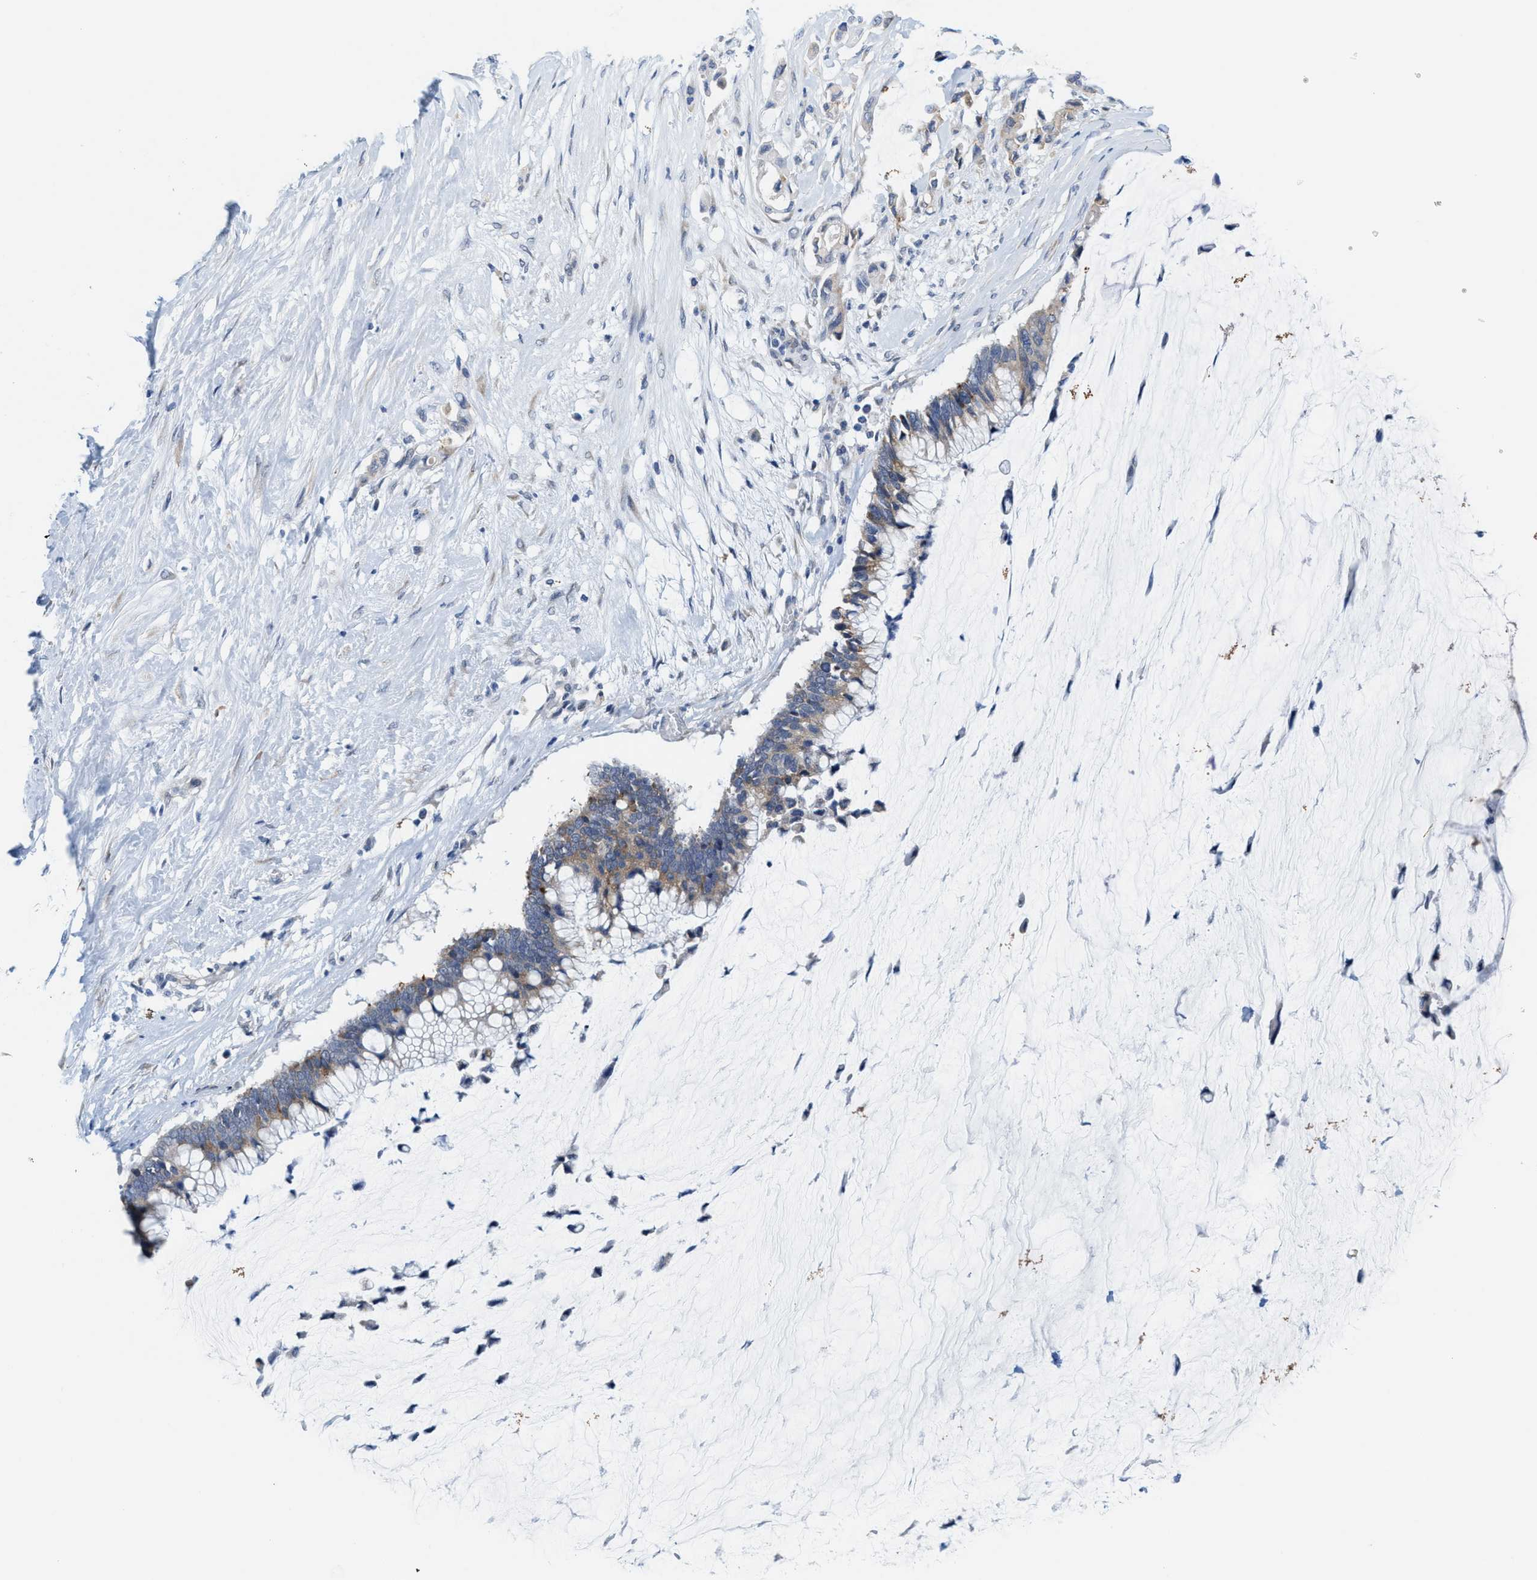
{"staining": {"intensity": "weak", "quantity": "25%-75%", "location": "cytoplasmic/membranous"}, "tissue": "pancreatic cancer", "cell_type": "Tumor cells", "image_type": "cancer", "snomed": [{"axis": "morphology", "description": "Adenocarcinoma, NOS"}, {"axis": "topography", "description": "Pancreas"}], "caption": "Immunohistochemical staining of pancreatic cancer (adenocarcinoma) demonstrates low levels of weak cytoplasmic/membranous staining in about 25%-75% of tumor cells.", "gene": "KIFC3", "patient": {"sex": "male", "age": 41}}